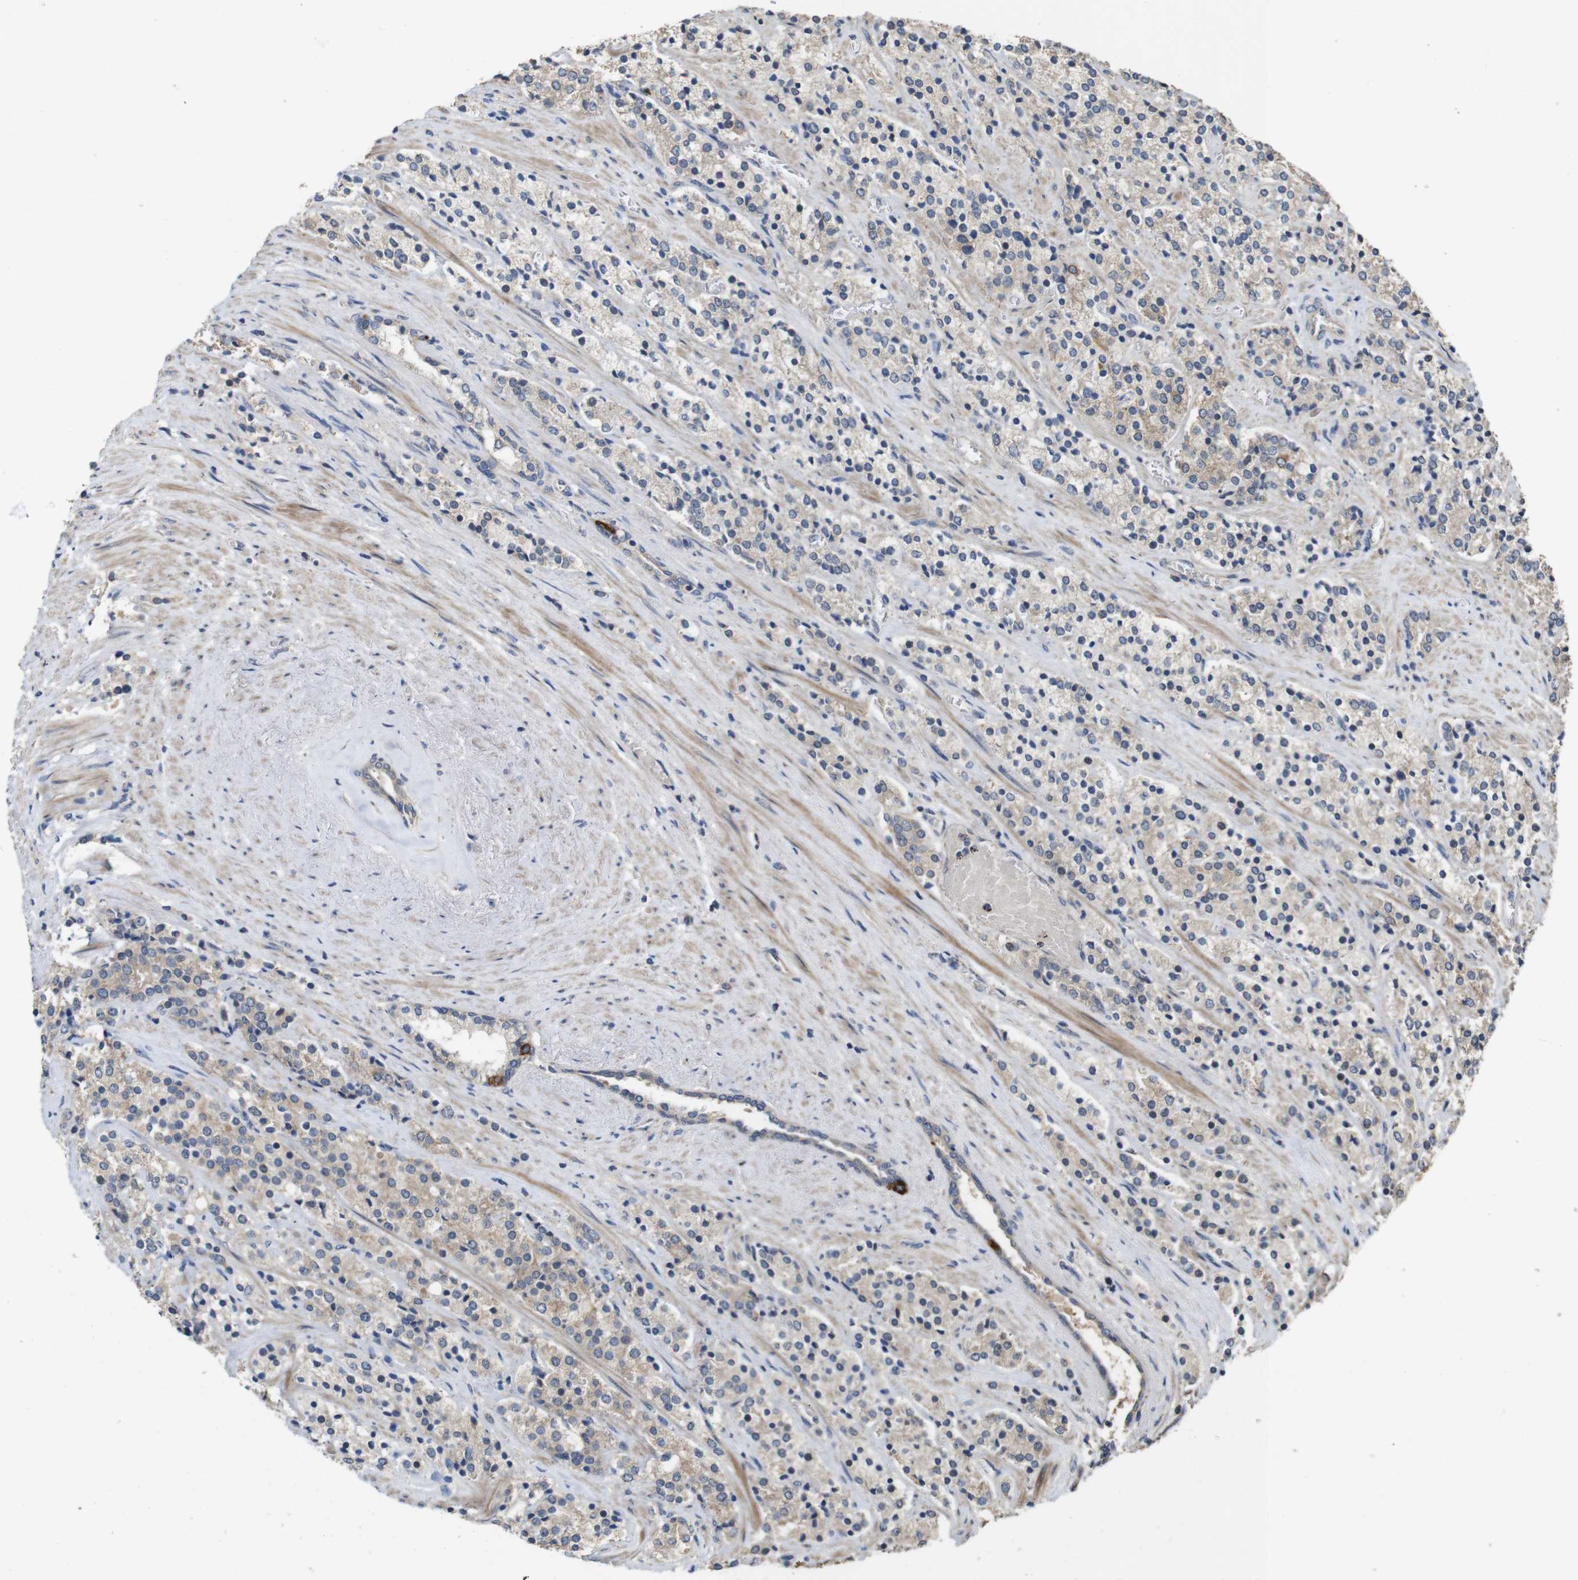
{"staining": {"intensity": "weak", "quantity": "<25%", "location": "cytoplasmic/membranous"}, "tissue": "prostate cancer", "cell_type": "Tumor cells", "image_type": "cancer", "snomed": [{"axis": "morphology", "description": "Adenocarcinoma, High grade"}, {"axis": "topography", "description": "Prostate"}], "caption": "DAB (3,3'-diaminobenzidine) immunohistochemical staining of prostate cancer (high-grade adenocarcinoma) shows no significant positivity in tumor cells.", "gene": "PCDHB10", "patient": {"sex": "male", "age": 71}}